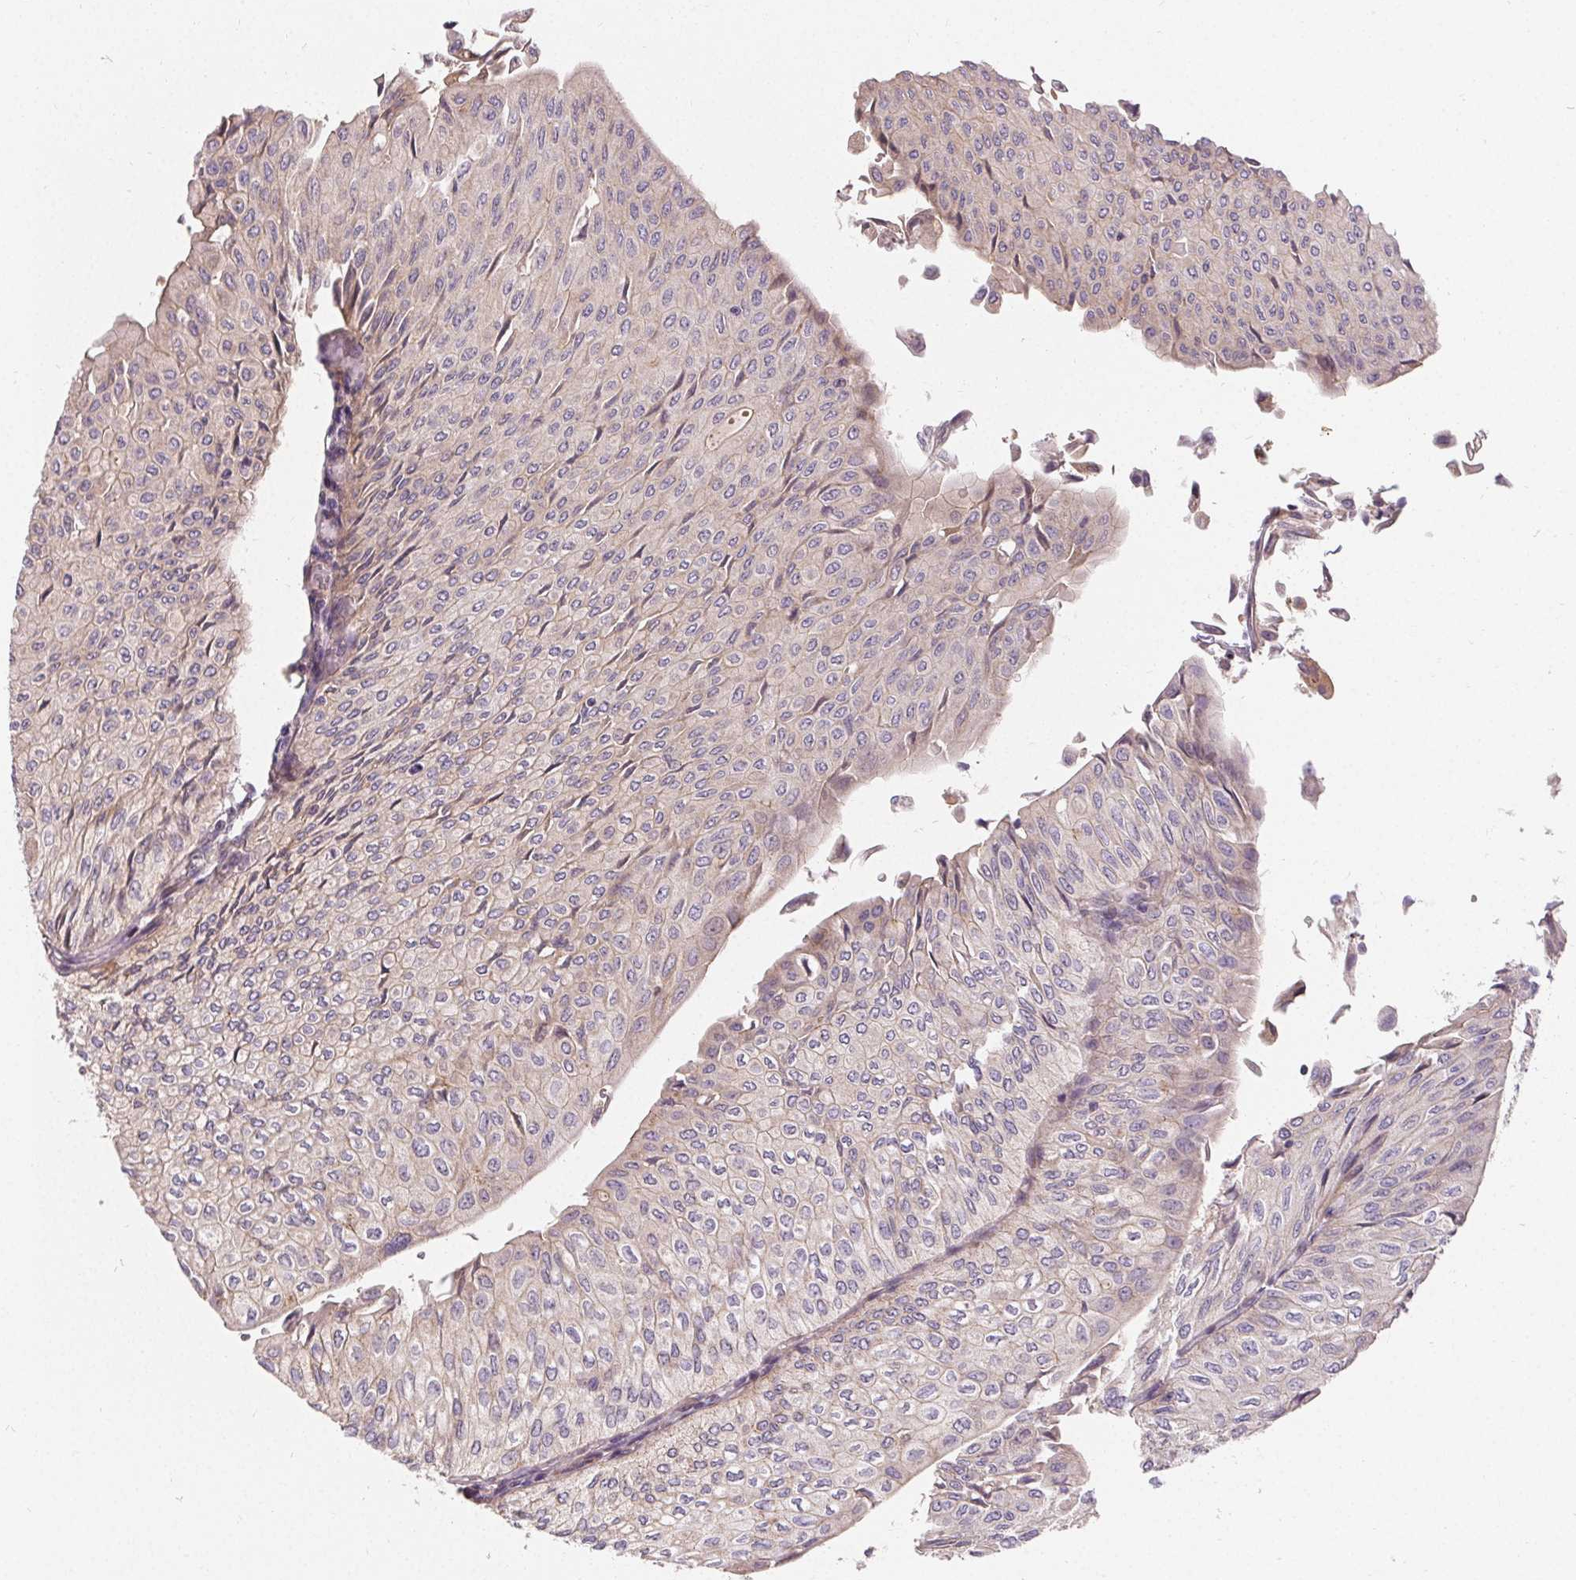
{"staining": {"intensity": "negative", "quantity": "none", "location": "none"}, "tissue": "urothelial cancer", "cell_type": "Tumor cells", "image_type": "cancer", "snomed": [{"axis": "morphology", "description": "Urothelial carcinoma, NOS"}, {"axis": "topography", "description": "Urinary bladder"}], "caption": "Immunohistochemical staining of human transitional cell carcinoma exhibits no significant expression in tumor cells.", "gene": "APLP1", "patient": {"sex": "male", "age": 62}}